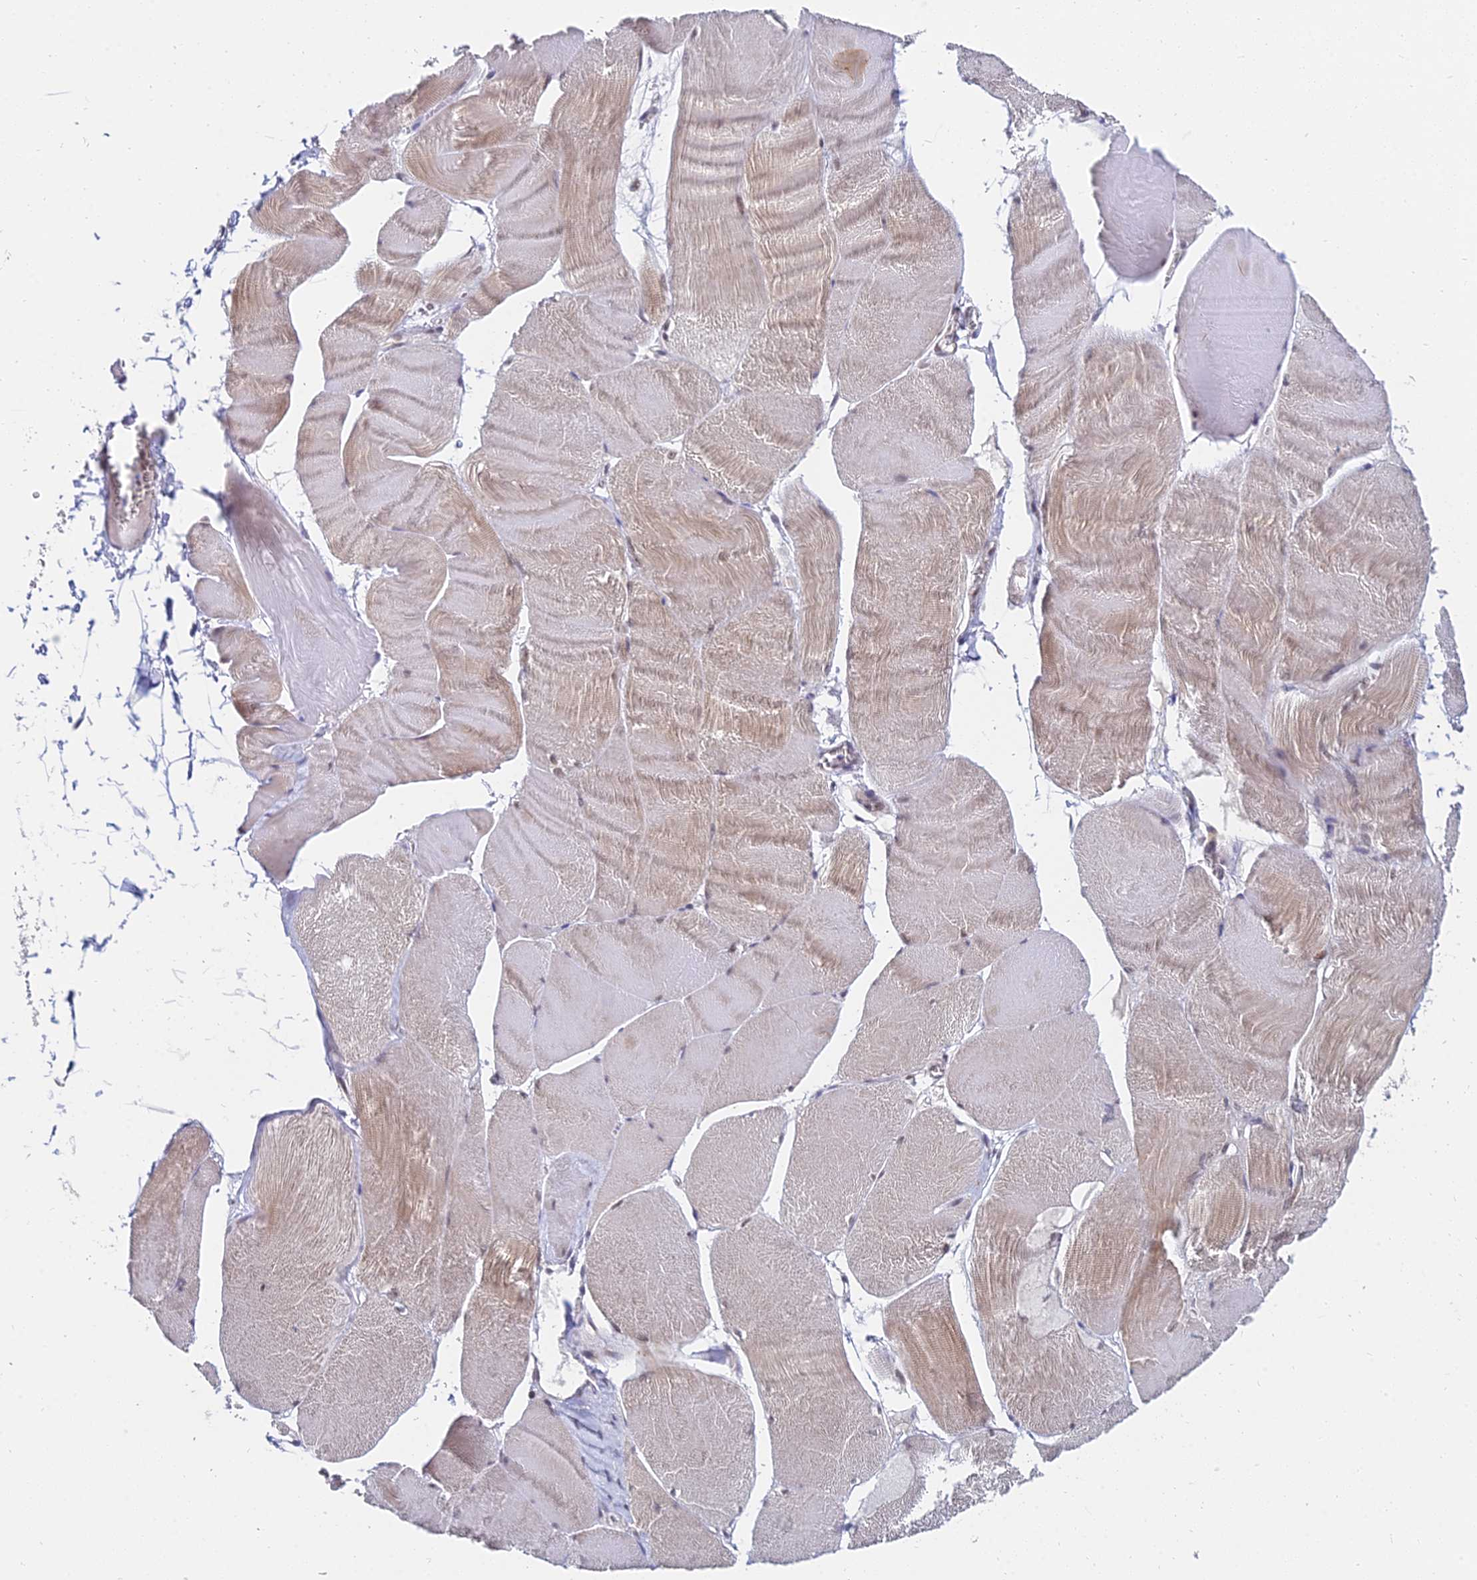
{"staining": {"intensity": "weak", "quantity": "25%-75%", "location": "cytoplasmic/membranous,nuclear"}, "tissue": "skeletal muscle", "cell_type": "Myocytes", "image_type": "normal", "snomed": [{"axis": "morphology", "description": "Normal tissue, NOS"}, {"axis": "morphology", "description": "Basal cell carcinoma"}, {"axis": "topography", "description": "Skeletal muscle"}], "caption": "Immunohistochemistry (IHC) image of benign skeletal muscle: human skeletal muscle stained using immunohistochemistry (IHC) reveals low levels of weak protein expression localized specifically in the cytoplasmic/membranous,nuclear of myocytes, appearing as a cytoplasmic/membranous,nuclear brown color.", "gene": "THOC3", "patient": {"sex": "female", "age": 64}}